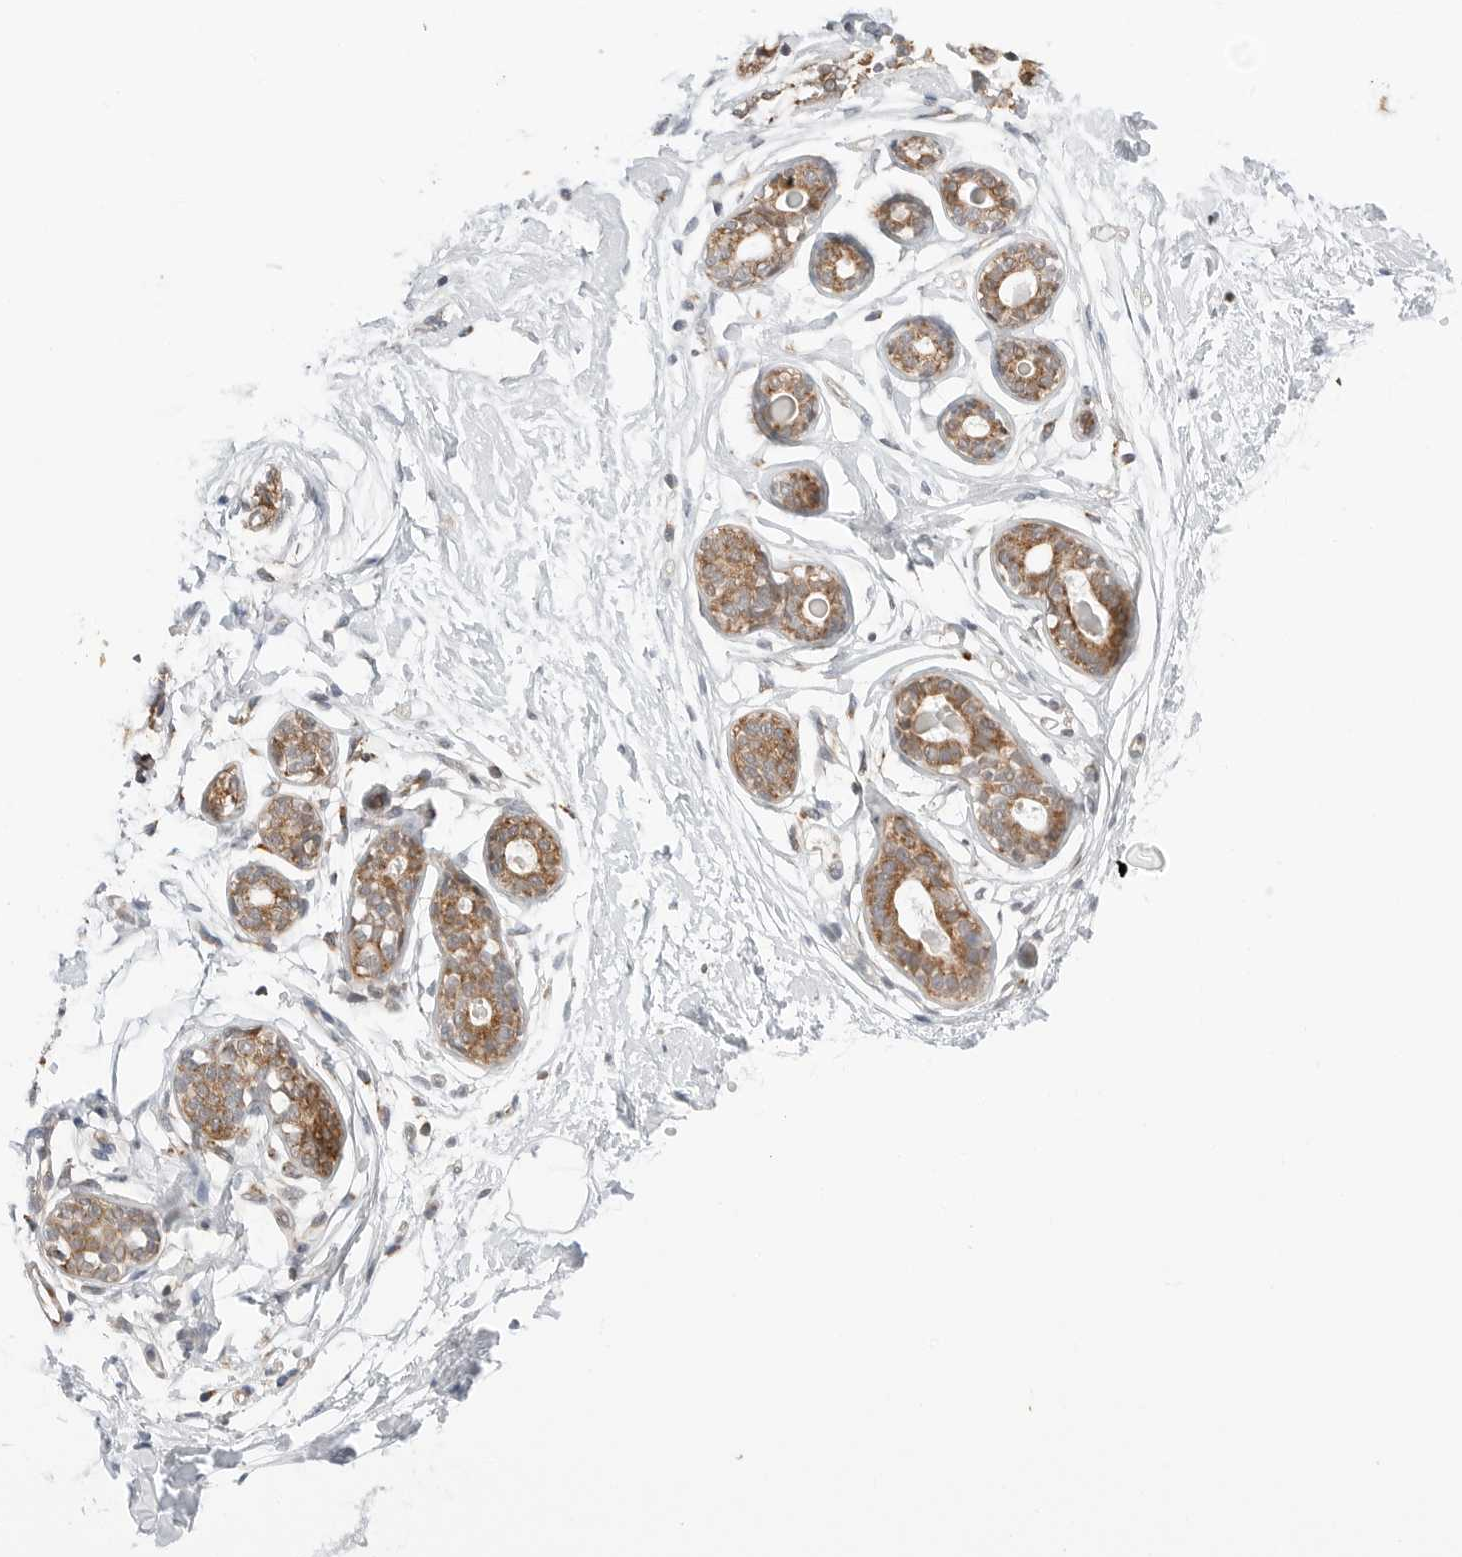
{"staining": {"intensity": "negative", "quantity": "none", "location": "none"}, "tissue": "breast", "cell_type": "Adipocytes", "image_type": "normal", "snomed": [{"axis": "morphology", "description": "Normal tissue, NOS"}, {"axis": "topography", "description": "Breast"}], "caption": "High magnification brightfield microscopy of benign breast stained with DAB (brown) and counterstained with hematoxylin (blue): adipocytes show no significant positivity.", "gene": "DYRK4", "patient": {"sex": "female", "age": 23}}